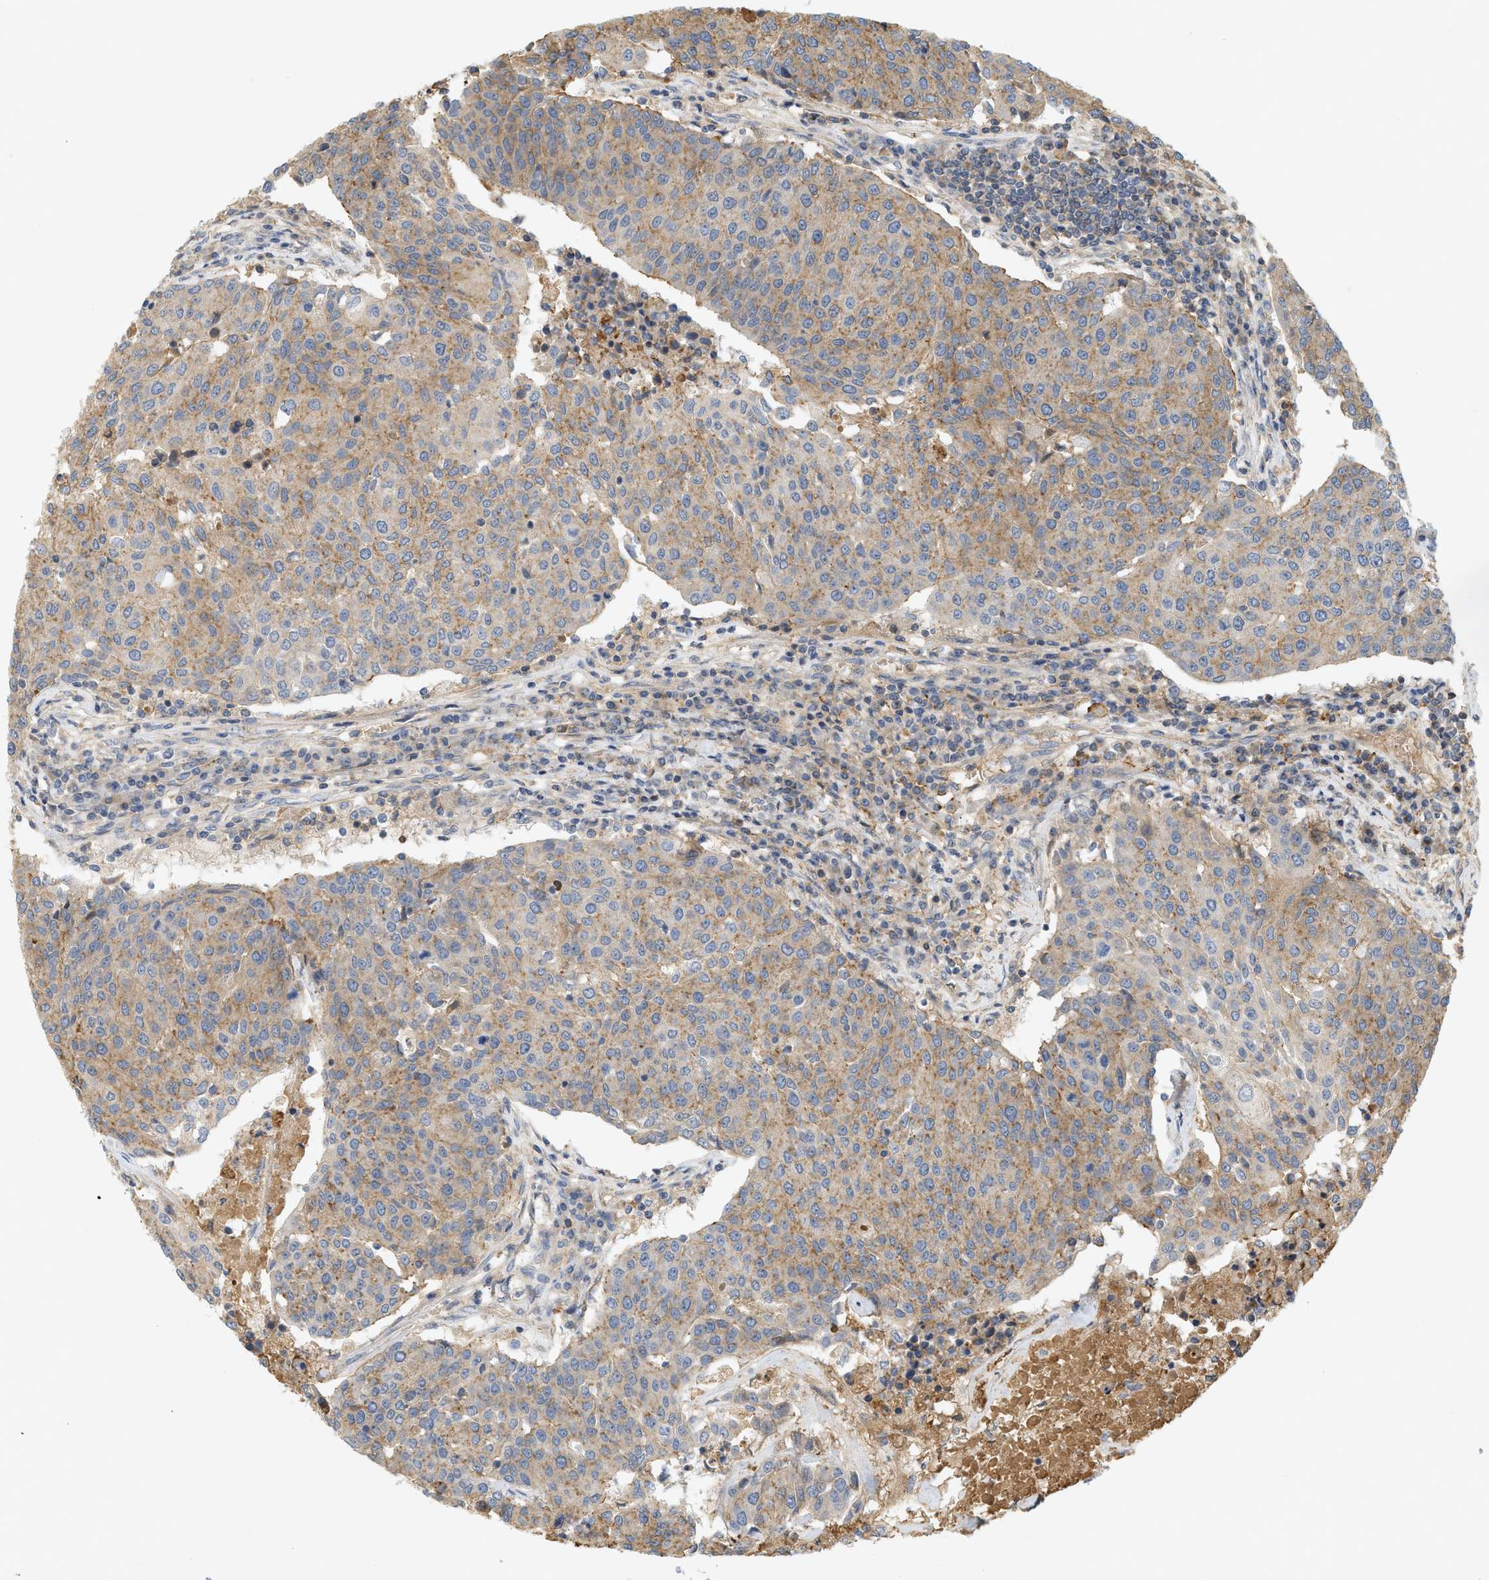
{"staining": {"intensity": "moderate", "quantity": "25%-75%", "location": "cytoplasmic/membranous"}, "tissue": "urothelial cancer", "cell_type": "Tumor cells", "image_type": "cancer", "snomed": [{"axis": "morphology", "description": "Urothelial carcinoma, High grade"}, {"axis": "topography", "description": "Urinary bladder"}], "caption": "High-power microscopy captured an IHC photomicrograph of urothelial carcinoma (high-grade), revealing moderate cytoplasmic/membranous expression in approximately 25%-75% of tumor cells.", "gene": "F8", "patient": {"sex": "female", "age": 85}}